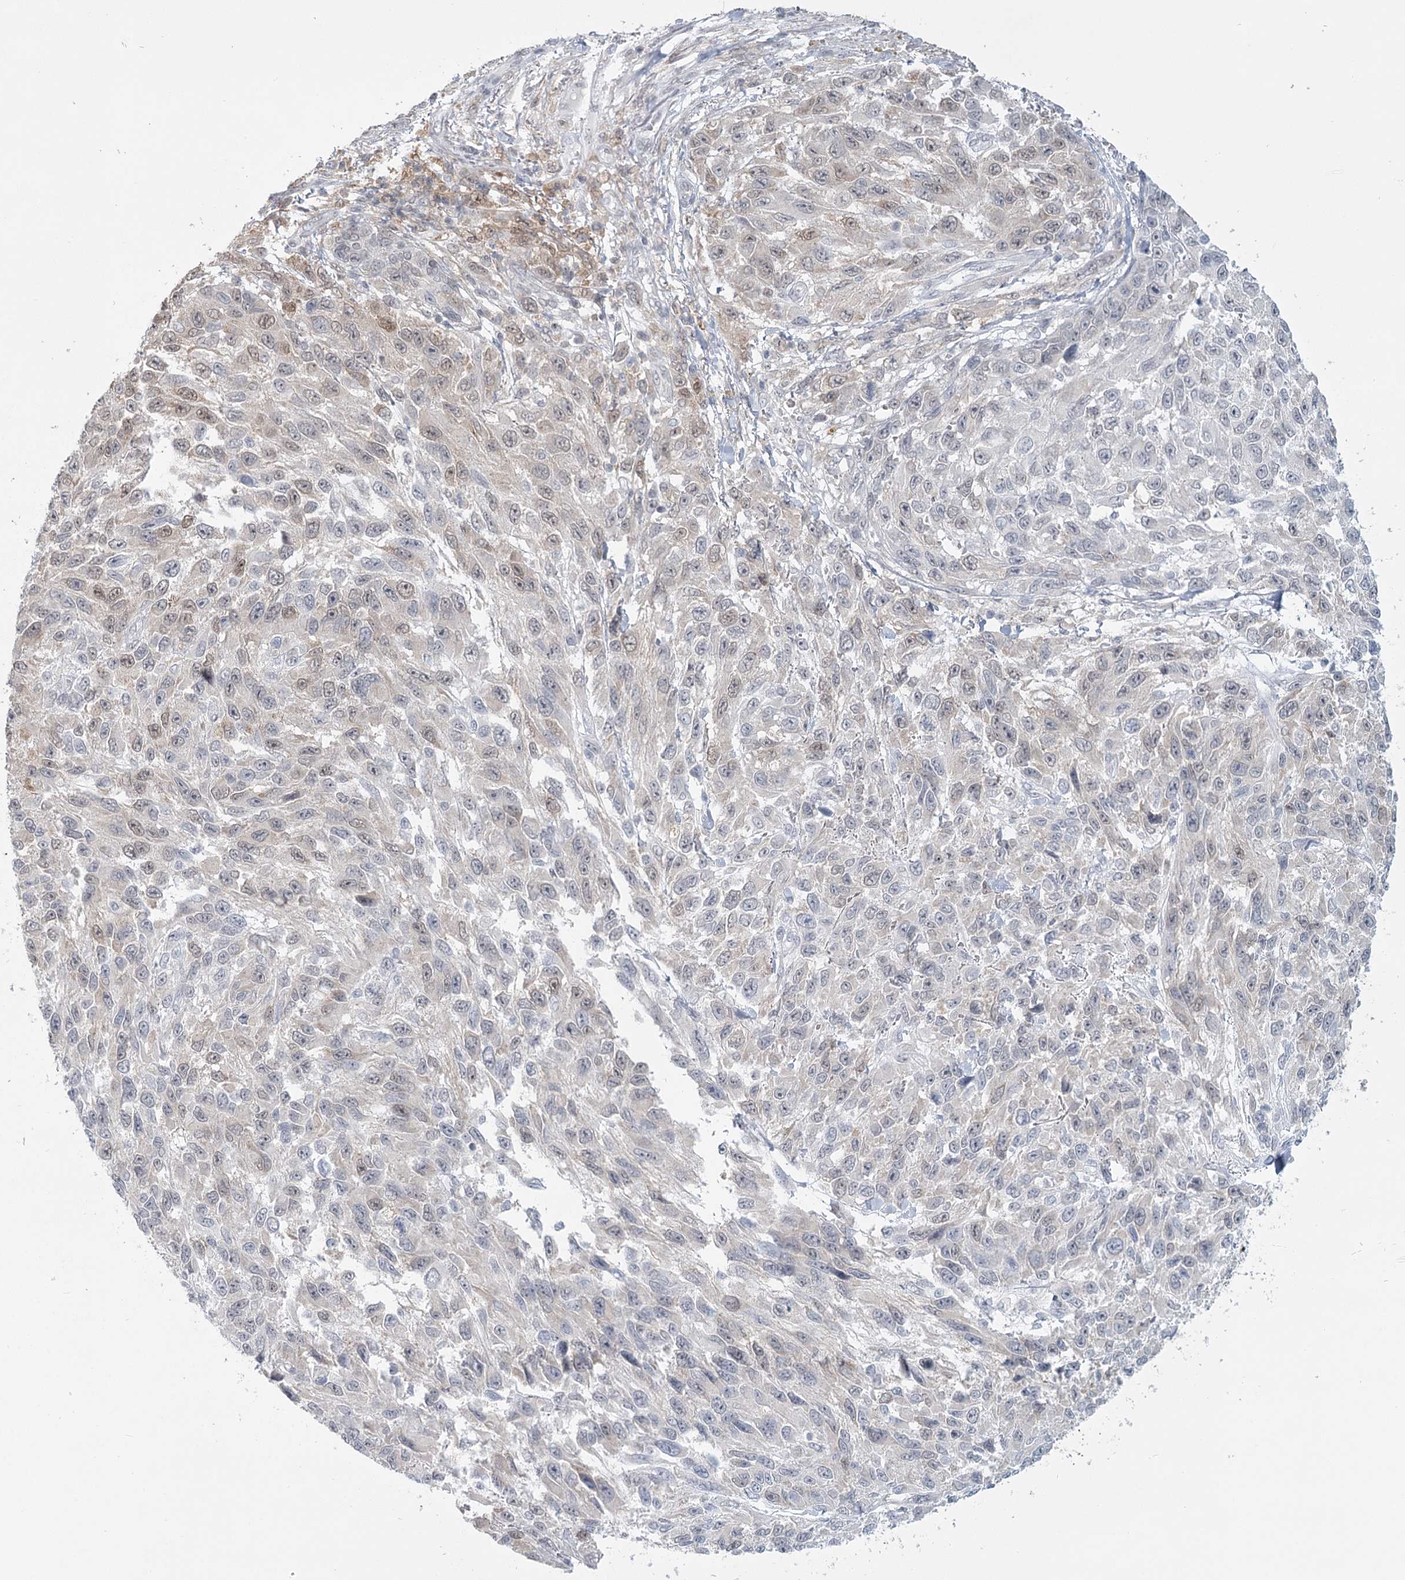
{"staining": {"intensity": "weak", "quantity": "<25%", "location": "nuclear"}, "tissue": "melanoma", "cell_type": "Tumor cells", "image_type": "cancer", "snomed": [{"axis": "morphology", "description": "Malignant melanoma, NOS"}, {"axis": "topography", "description": "Skin"}], "caption": "Immunohistochemistry (IHC) photomicrograph of human melanoma stained for a protein (brown), which exhibits no expression in tumor cells.", "gene": "TMEM70", "patient": {"sex": "female", "age": 96}}